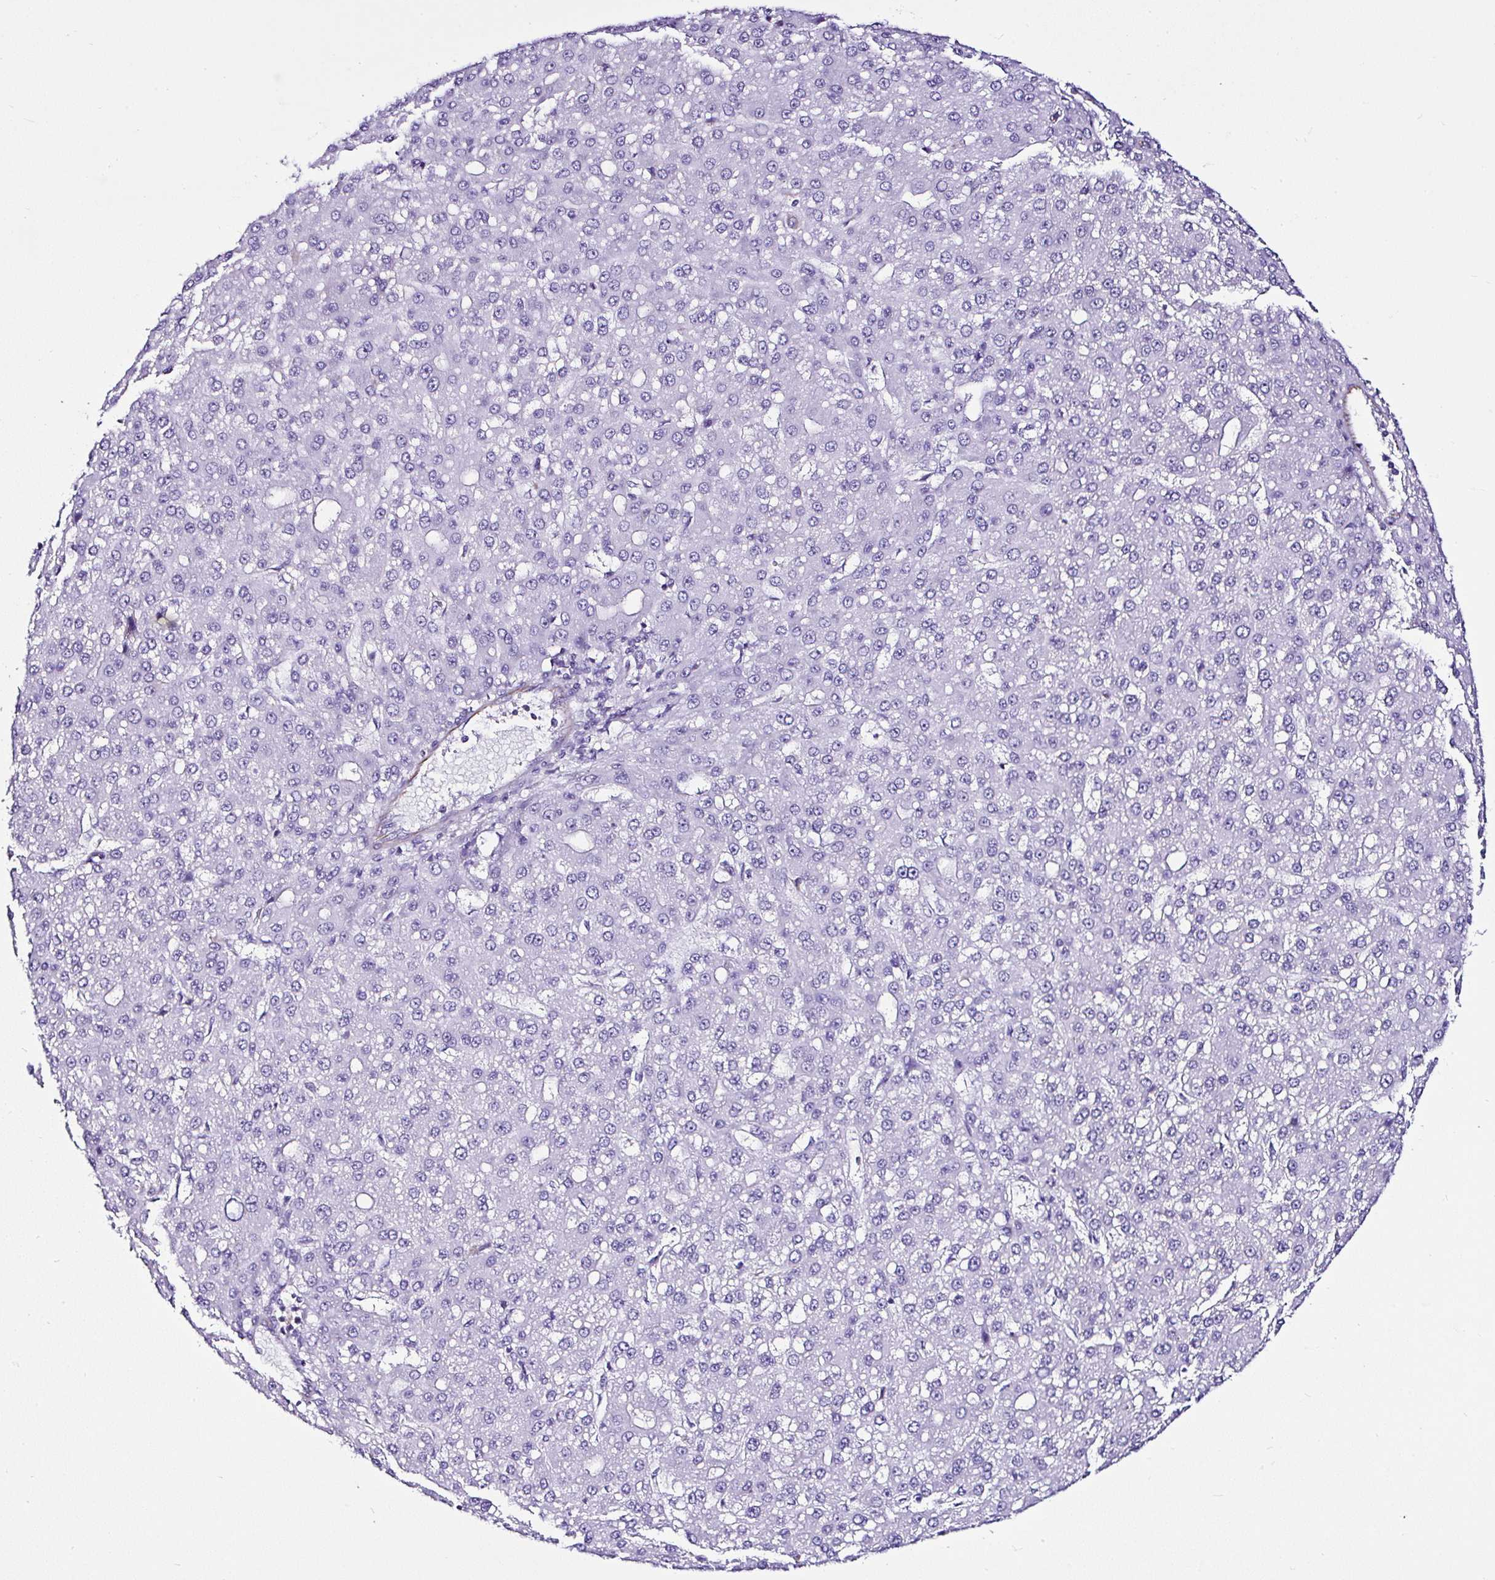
{"staining": {"intensity": "negative", "quantity": "none", "location": "none"}, "tissue": "liver cancer", "cell_type": "Tumor cells", "image_type": "cancer", "snomed": [{"axis": "morphology", "description": "Carcinoma, Hepatocellular, NOS"}, {"axis": "topography", "description": "Liver"}], "caption": "Photomicrograph shows no protein positivity in tumor cells of liver hepatocellular carcinoma tissue.", "gene": "DEPDC5", "patient": {"sex": "male", "age": 67}}